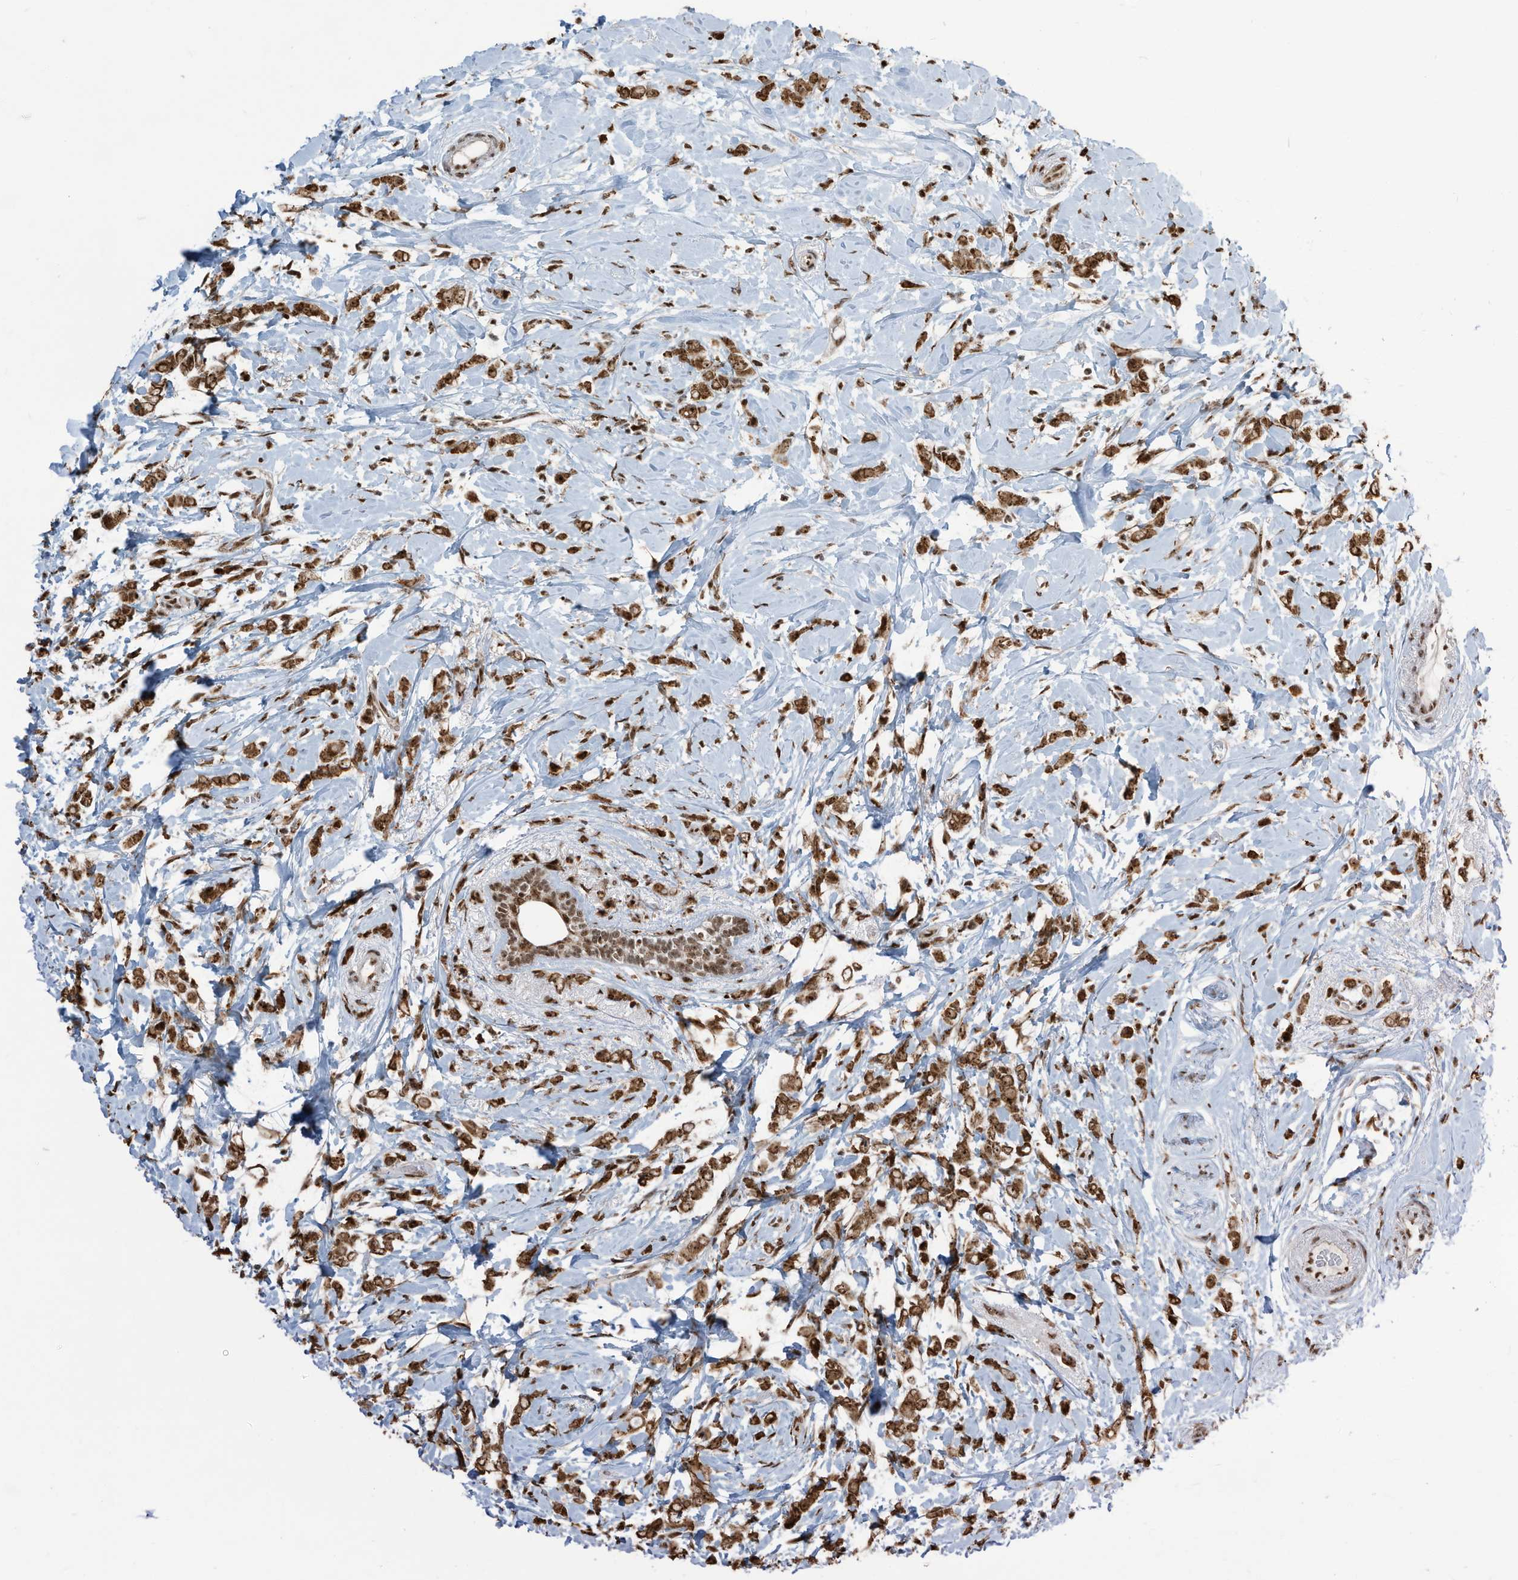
{"staining": {"intensity": "moderate", "quantity": ">75%", "location": "cytoplasmic/membranous,nuclear"}, "tissue": "breast cancer", "cell_type": "Tumor cells", "image_type": "cancer", "snomed": [{"axis": "morphology", "description": "Normal tissue, NOS"}, {"axis": "morphology", "description": "Lobular carcinoma"}, {"axis": "topography", "description": "Breast"}], "caption": "The micrograph reveals immunohistochemical staining of breast lobular carcinoma. There is moderate cytoplasmic/membranous and nuclear positivity is appreciated in about >75% of tumor cells. (DAB IHC, brown staining for protein, blue staining for nuclei).", "gene": "LBH", "patient": {"sex": "female", "age": 47}}